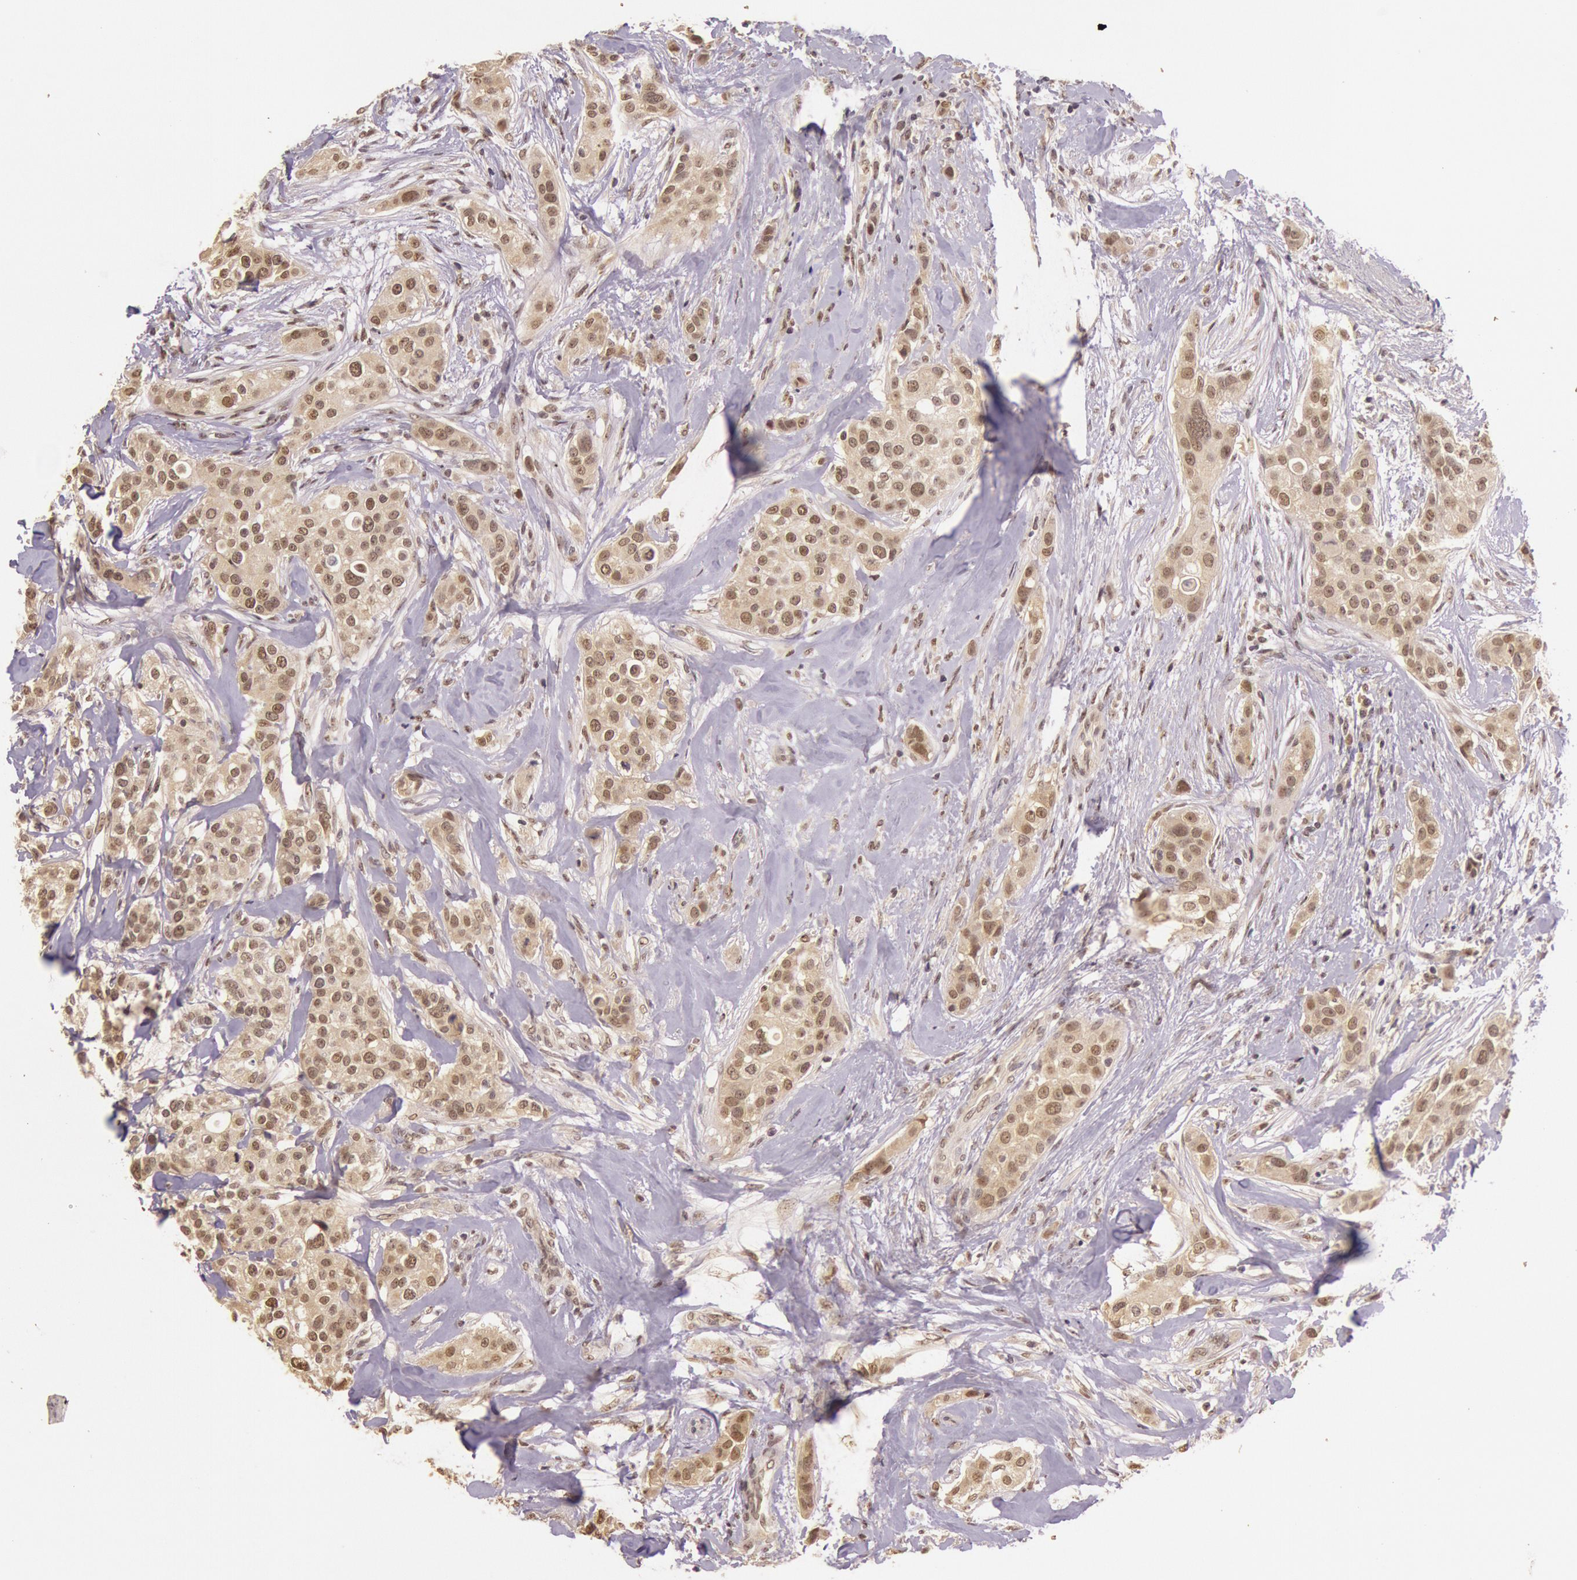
{"staining": {"intensity": "moderate", "quantity": "25%-75%", "location": "cytoplasmic/membranous,nuclear"}, "tissue": "breast cancer", "cell_type": "Tumor cells", "image_type": "cancer", "snomed": [{"axis": "morphology", "description": "Duct carcinoma"}, {"axis": "topography", "description": "Breast"}], "caption": "Immunohistochemical staining of breast invasive ductal carcinoma displays medium levels of moderate cytoplasmic/membranous and nuclear staining in approximately 25%-75% of tumor cells. Nuclei are stained in blue.", "gene": "RTL10", "patient": {"sex": "female", "age": 45}}